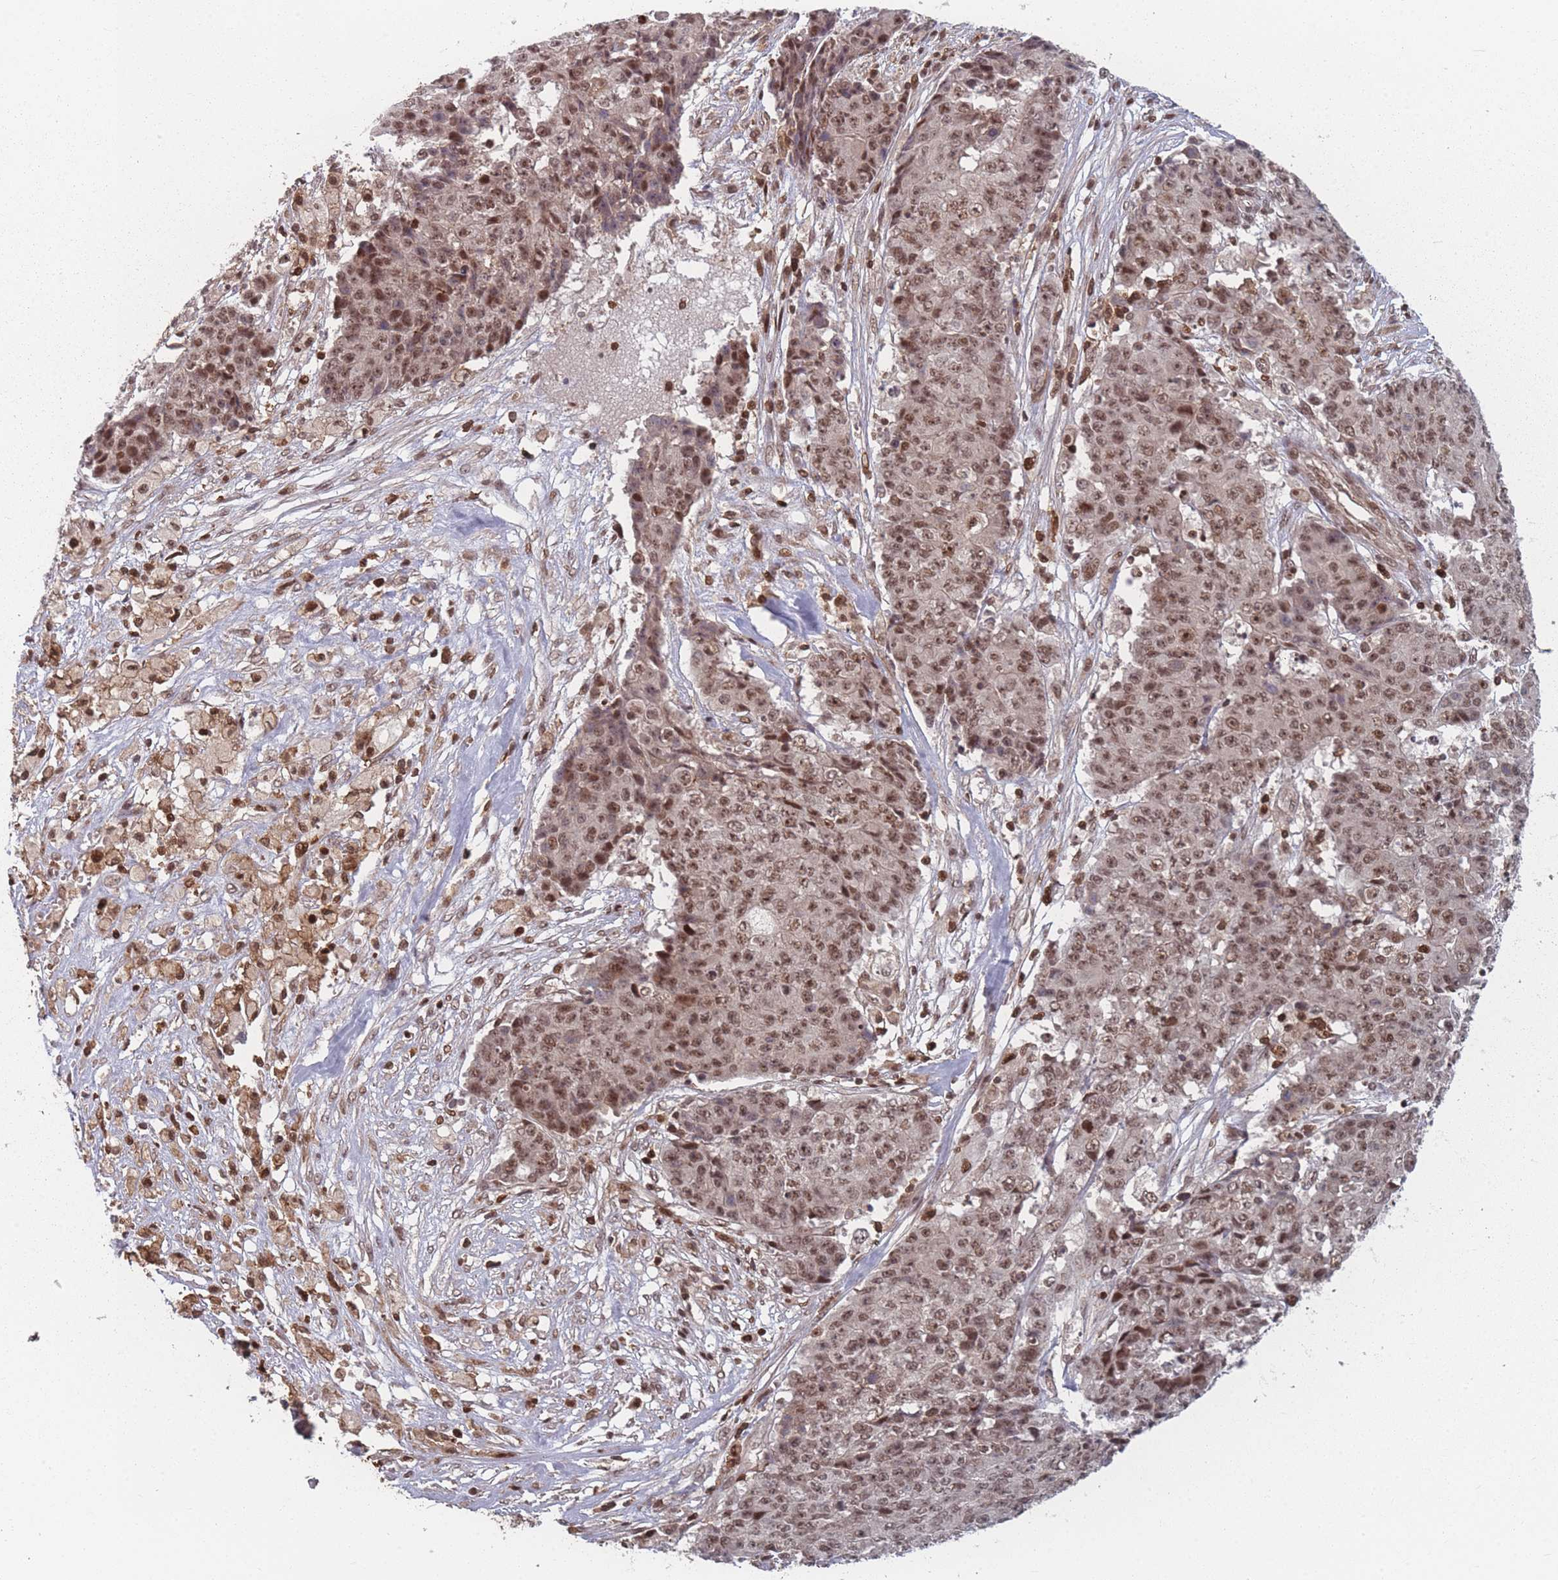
{"staining": {"intensity": "moderate", "quantity": ">75%", "location": "nuclear"}, "tissue": "ovarian cancer", "cell_type": "Tumor cells", "image_type": "cancer", "snomed": [{"axis": "morphology", "description": "Carcinoma, endometroid"}, {"axis": "topography", "description": "Ovary"}], "caption": "This micrograph reveals ovarian cancer (endometroid carcinoma) stained with IHC to label a protein in brown. The nuclear of tumor cells show moderate positivity for the protein. Nuclei are counter-stained blue.", "gene": "WDR55", "patient": {"sex": "female", "age": 42}}